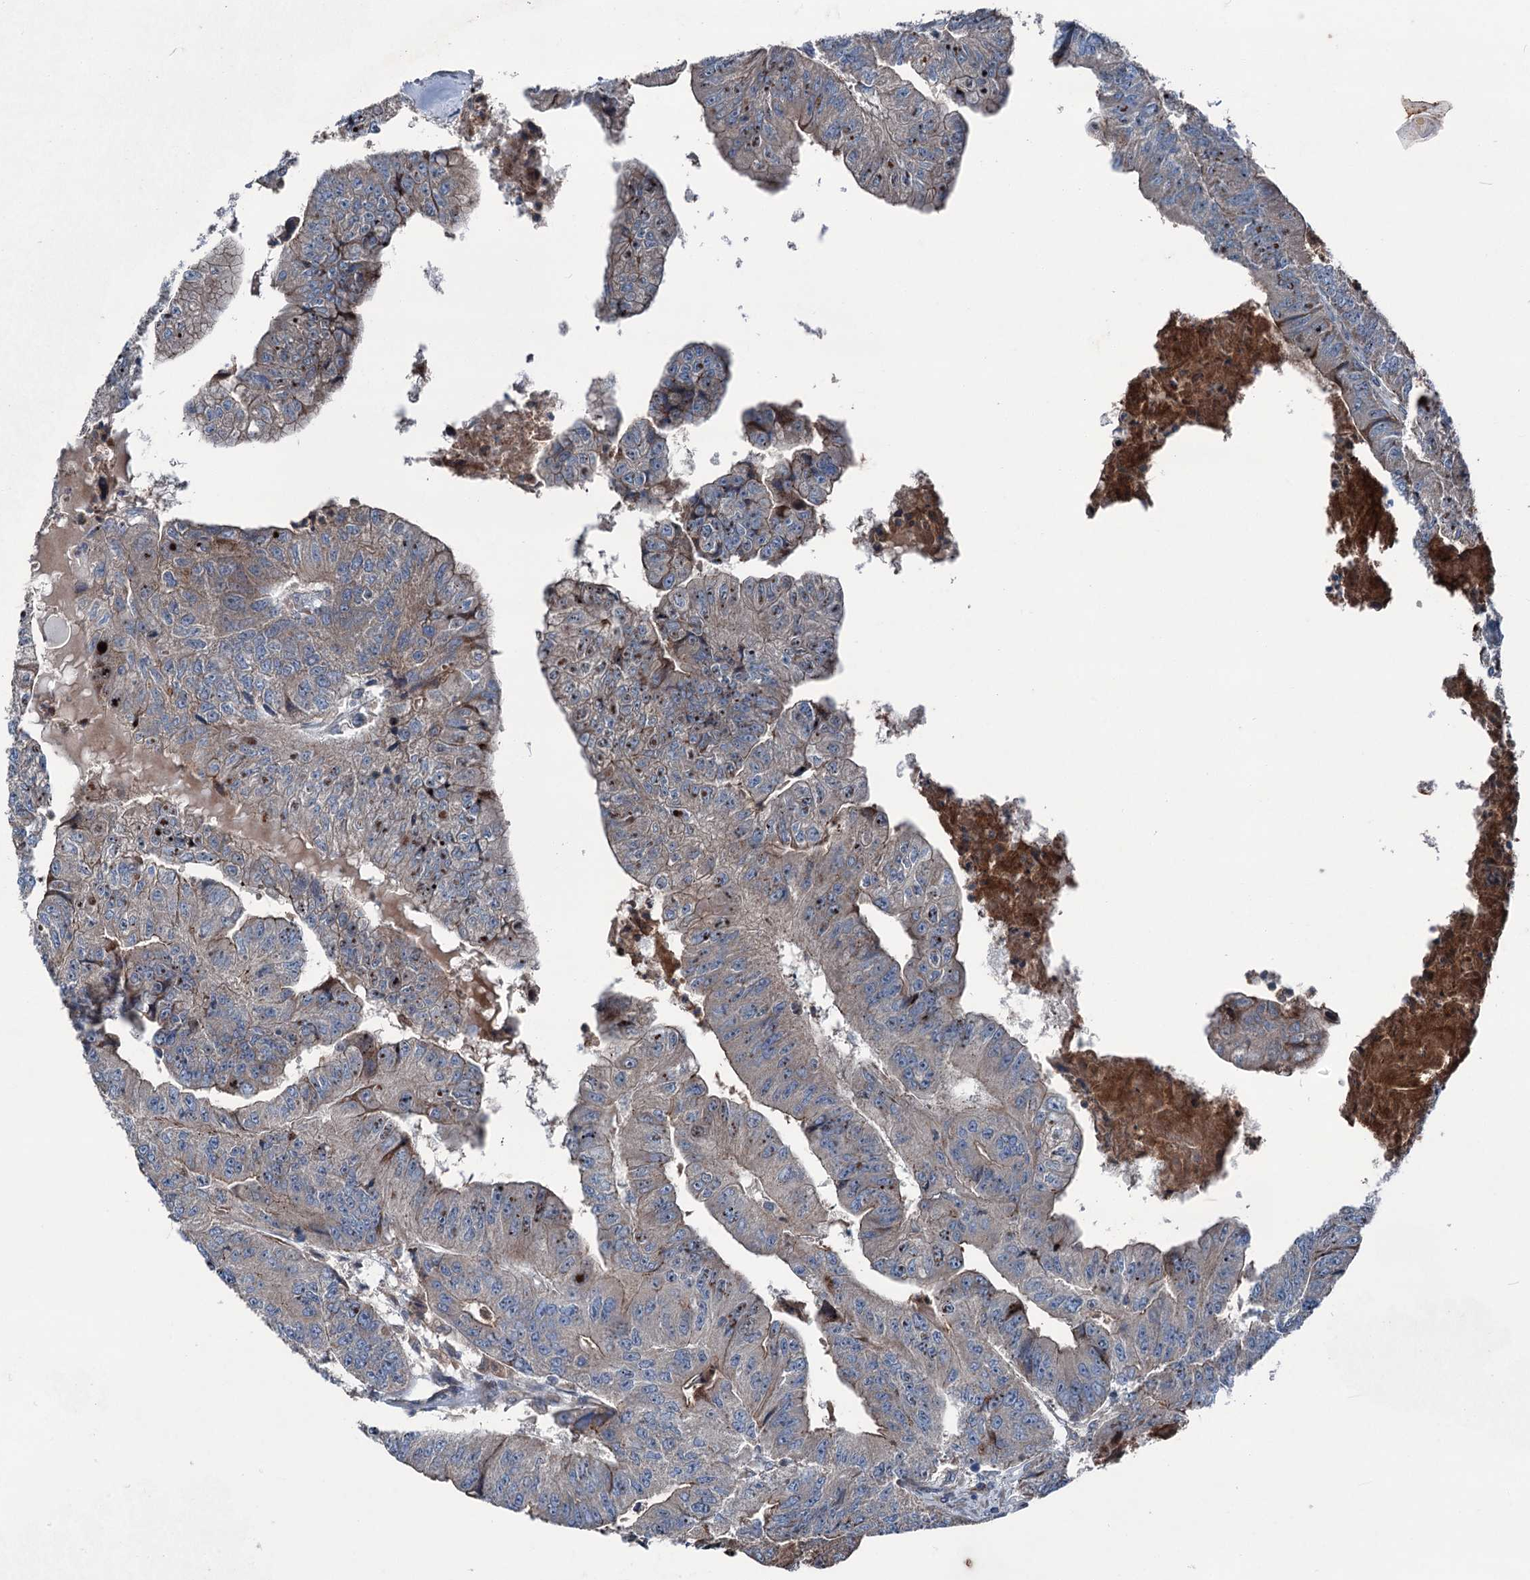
{"staining": {"intensity": "moderate", "quantity": "25%-75%", "location": "cytoplasmic/membranous"}, "tissue": "colorectal cancer", "cell_type": "Tumor cells", "image_type": "cancer", "snomed": [{"axis": "morphology", "description": "Adenocarcinoma, NOS"}, {"axis": "topography", "description": "Colon"}], "caption": "This is a micrograph of IHC staining of colorectal cancer (adenocarcinoma), which shows moderate expression in the cytoplasmic/membranous of tumor cells.", "gene": "RUFY1", "patient": {"sex": "female", "age": 67}}